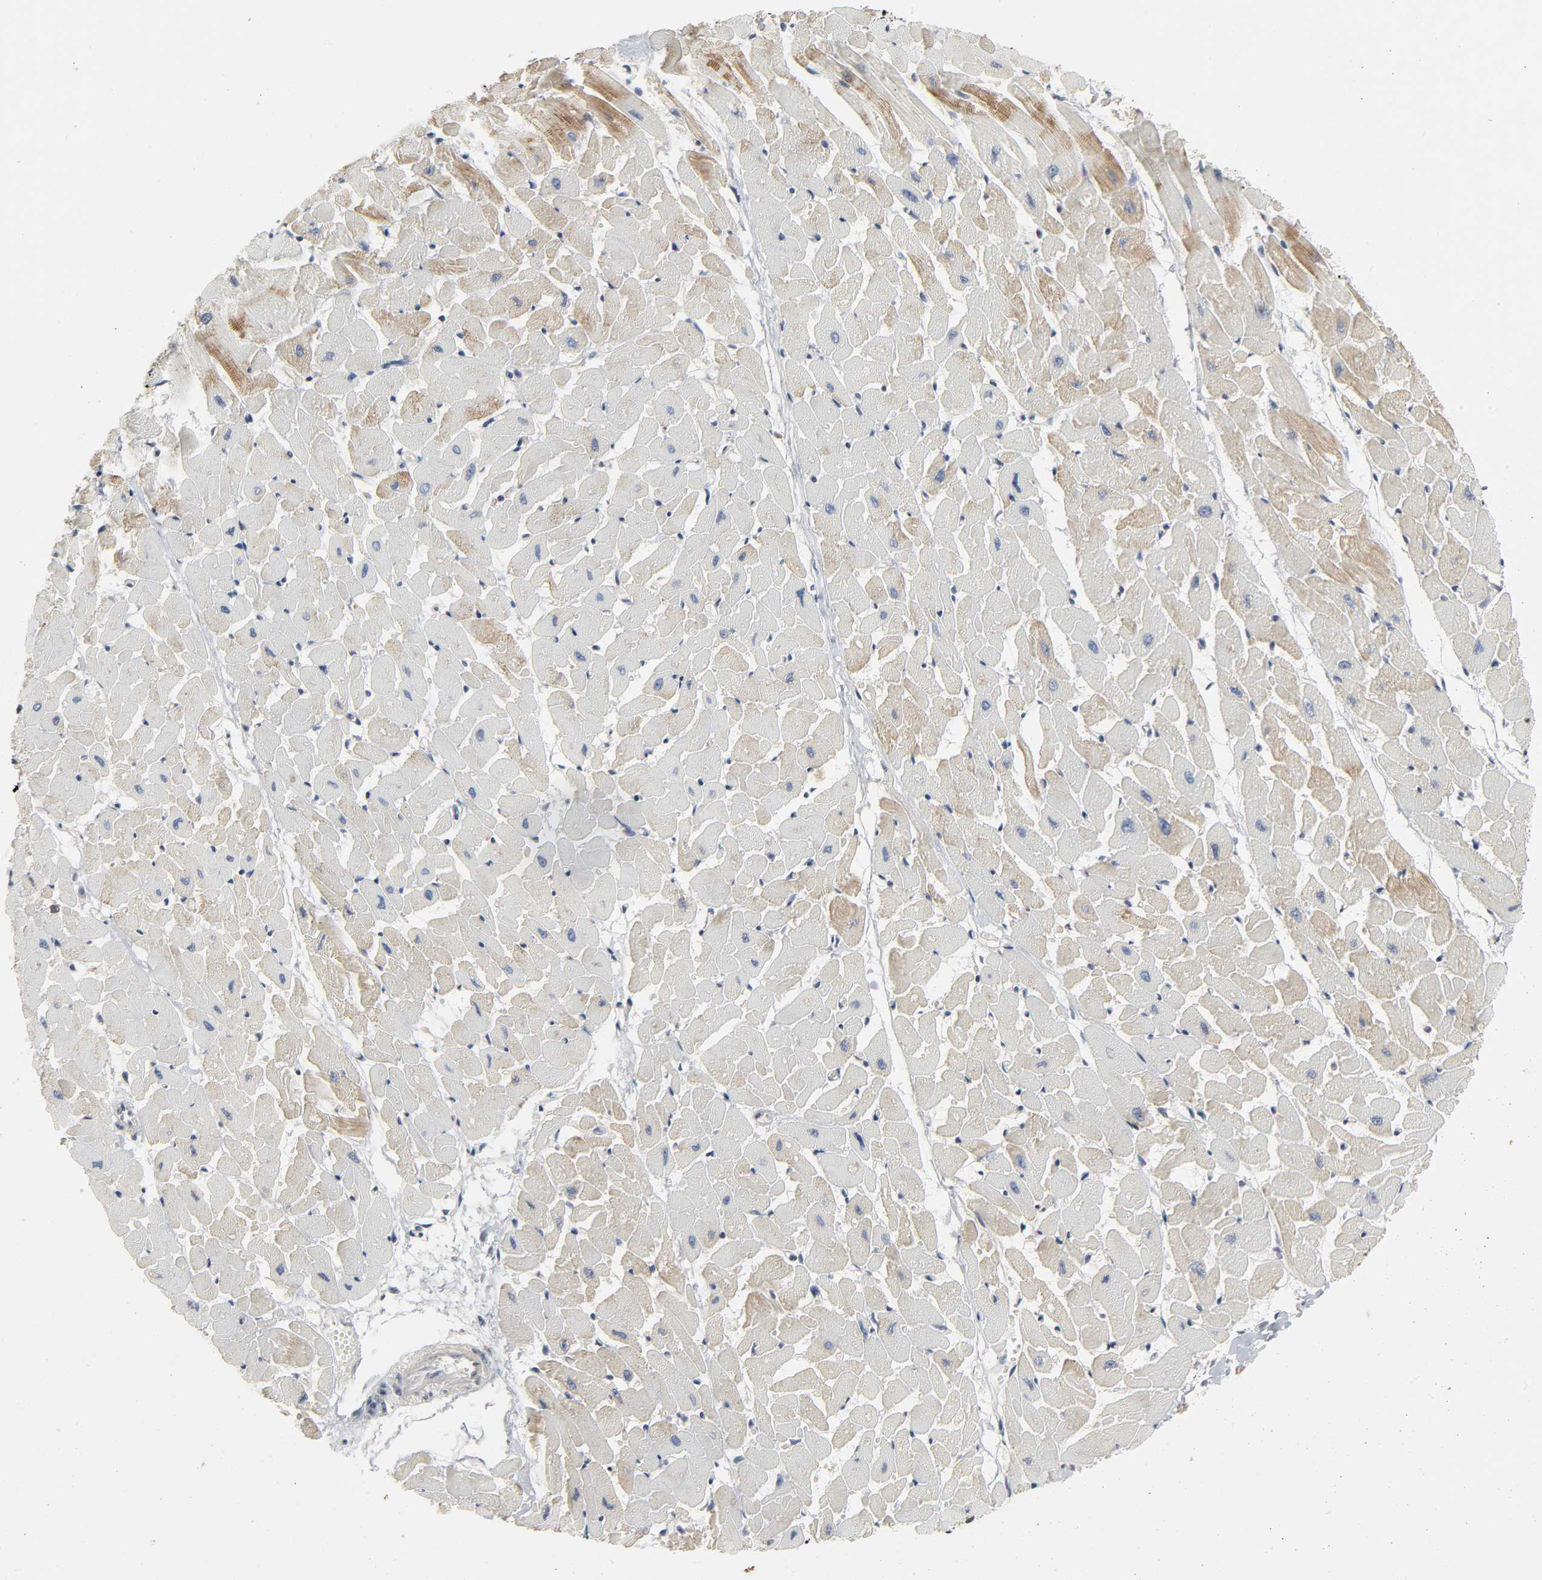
{"staining": {"intensity": "moderate", "quantity": "<25%", "location": "cytoplasmic/membranous"}, "tissue": "heart muscle", "cell_type": "Cardiomyocytes", "image_type": "normal", "snomed": [{"axis": "morphology", "description": "Normal tissue, NOS"}, {"axis": "topography", "description": "Heart"}], "caption": "Protein analysis of benign heart muscle exhibits moderate cytoplasmic/membranous staining in about <25% of cardiomyocytes.", "gene": "CD4", "patient": {"sex": "female", "age": 19}}